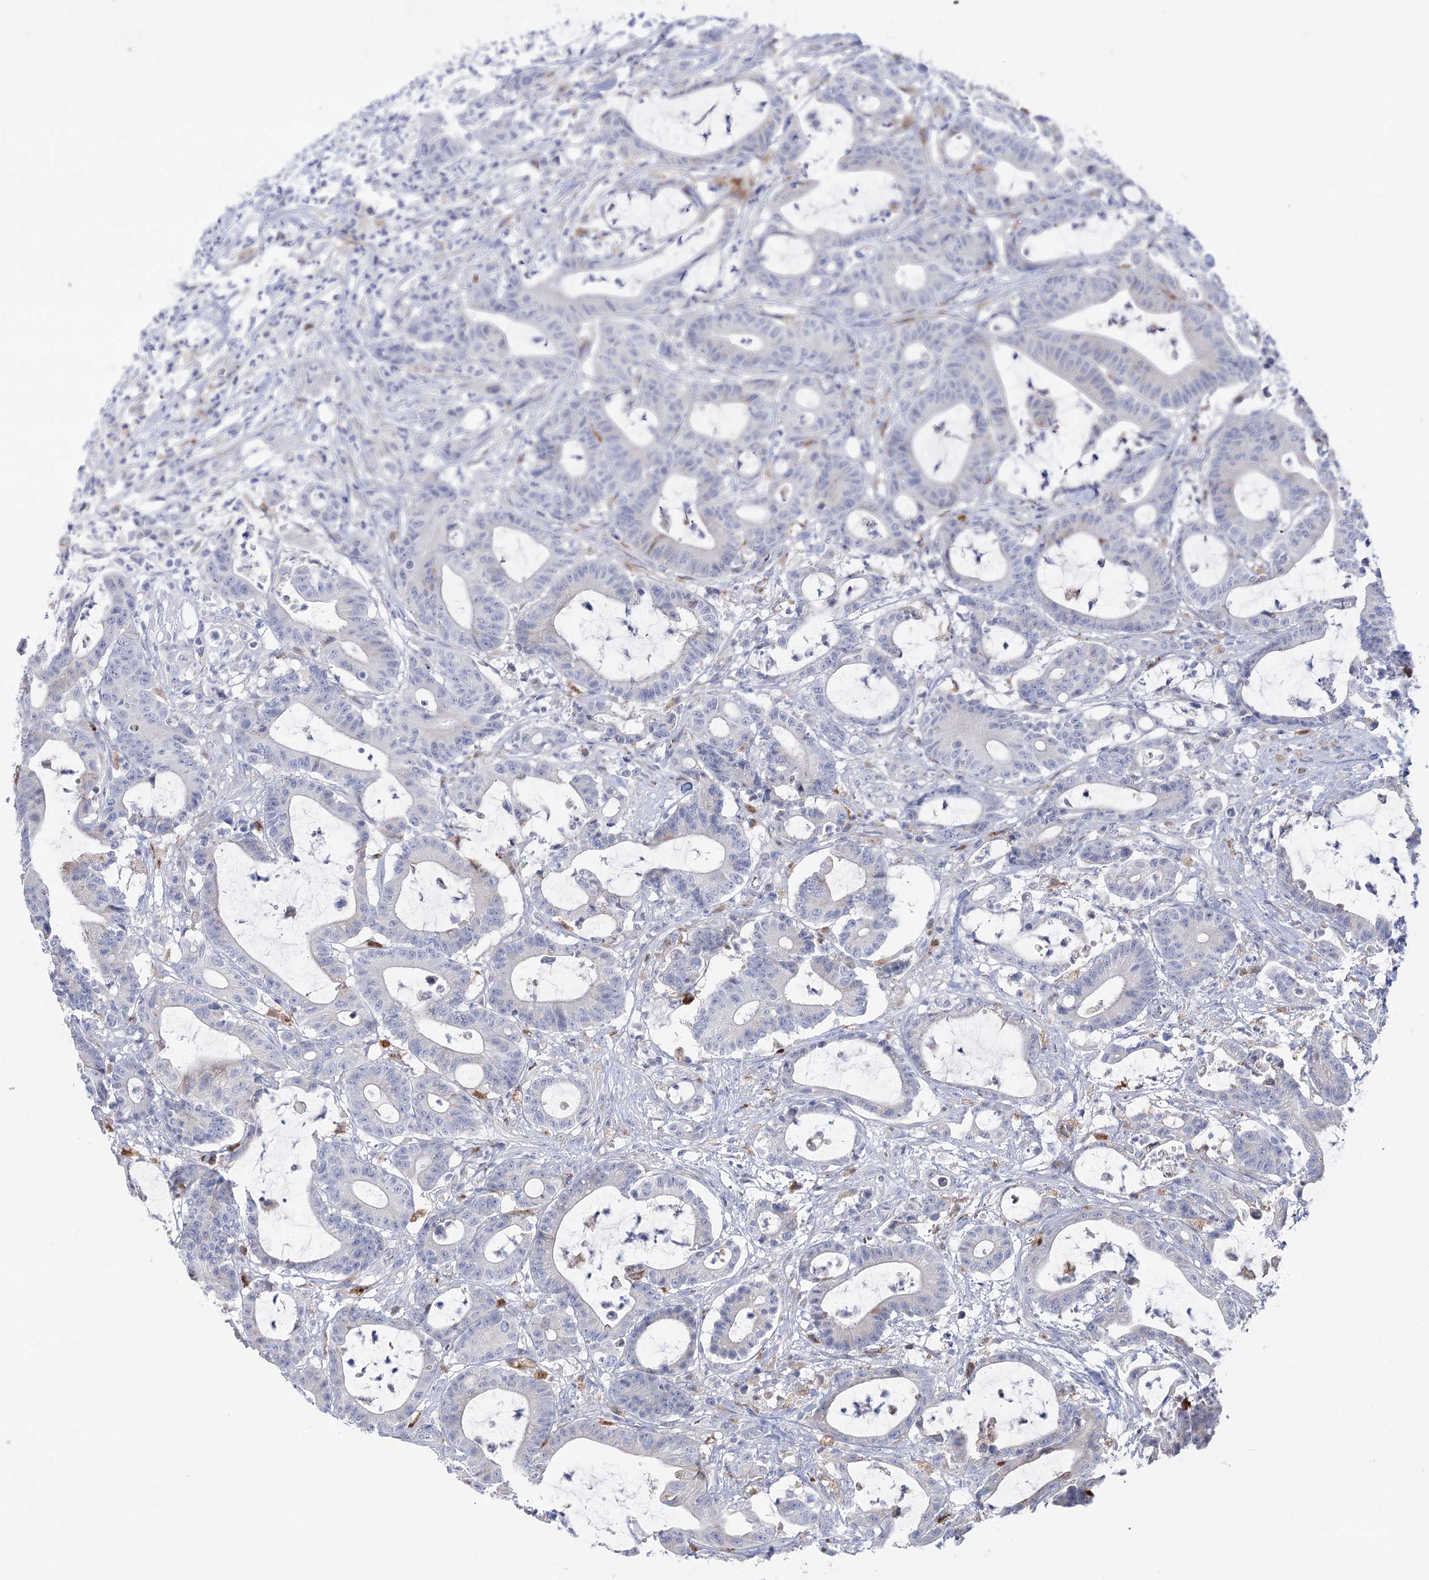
{"staining": {"intensity": "negative", "quantity": "none", "location": "none"}, "tissue": "colorectal cancer", "cell_type": "Tumor cells", "image_type": "cancer", "snomed": [{"axis": "morphology", "description": "Adenocarcinoma, NOS"}, {"axis": "topography", "description": "Colon"}], "caption": "Colorectal cancer stained for a protein using immunohistochemistry displays no positivity tumor cells.", "gene": "SIAE", "patient": {"sex": "female", "age": 84}}